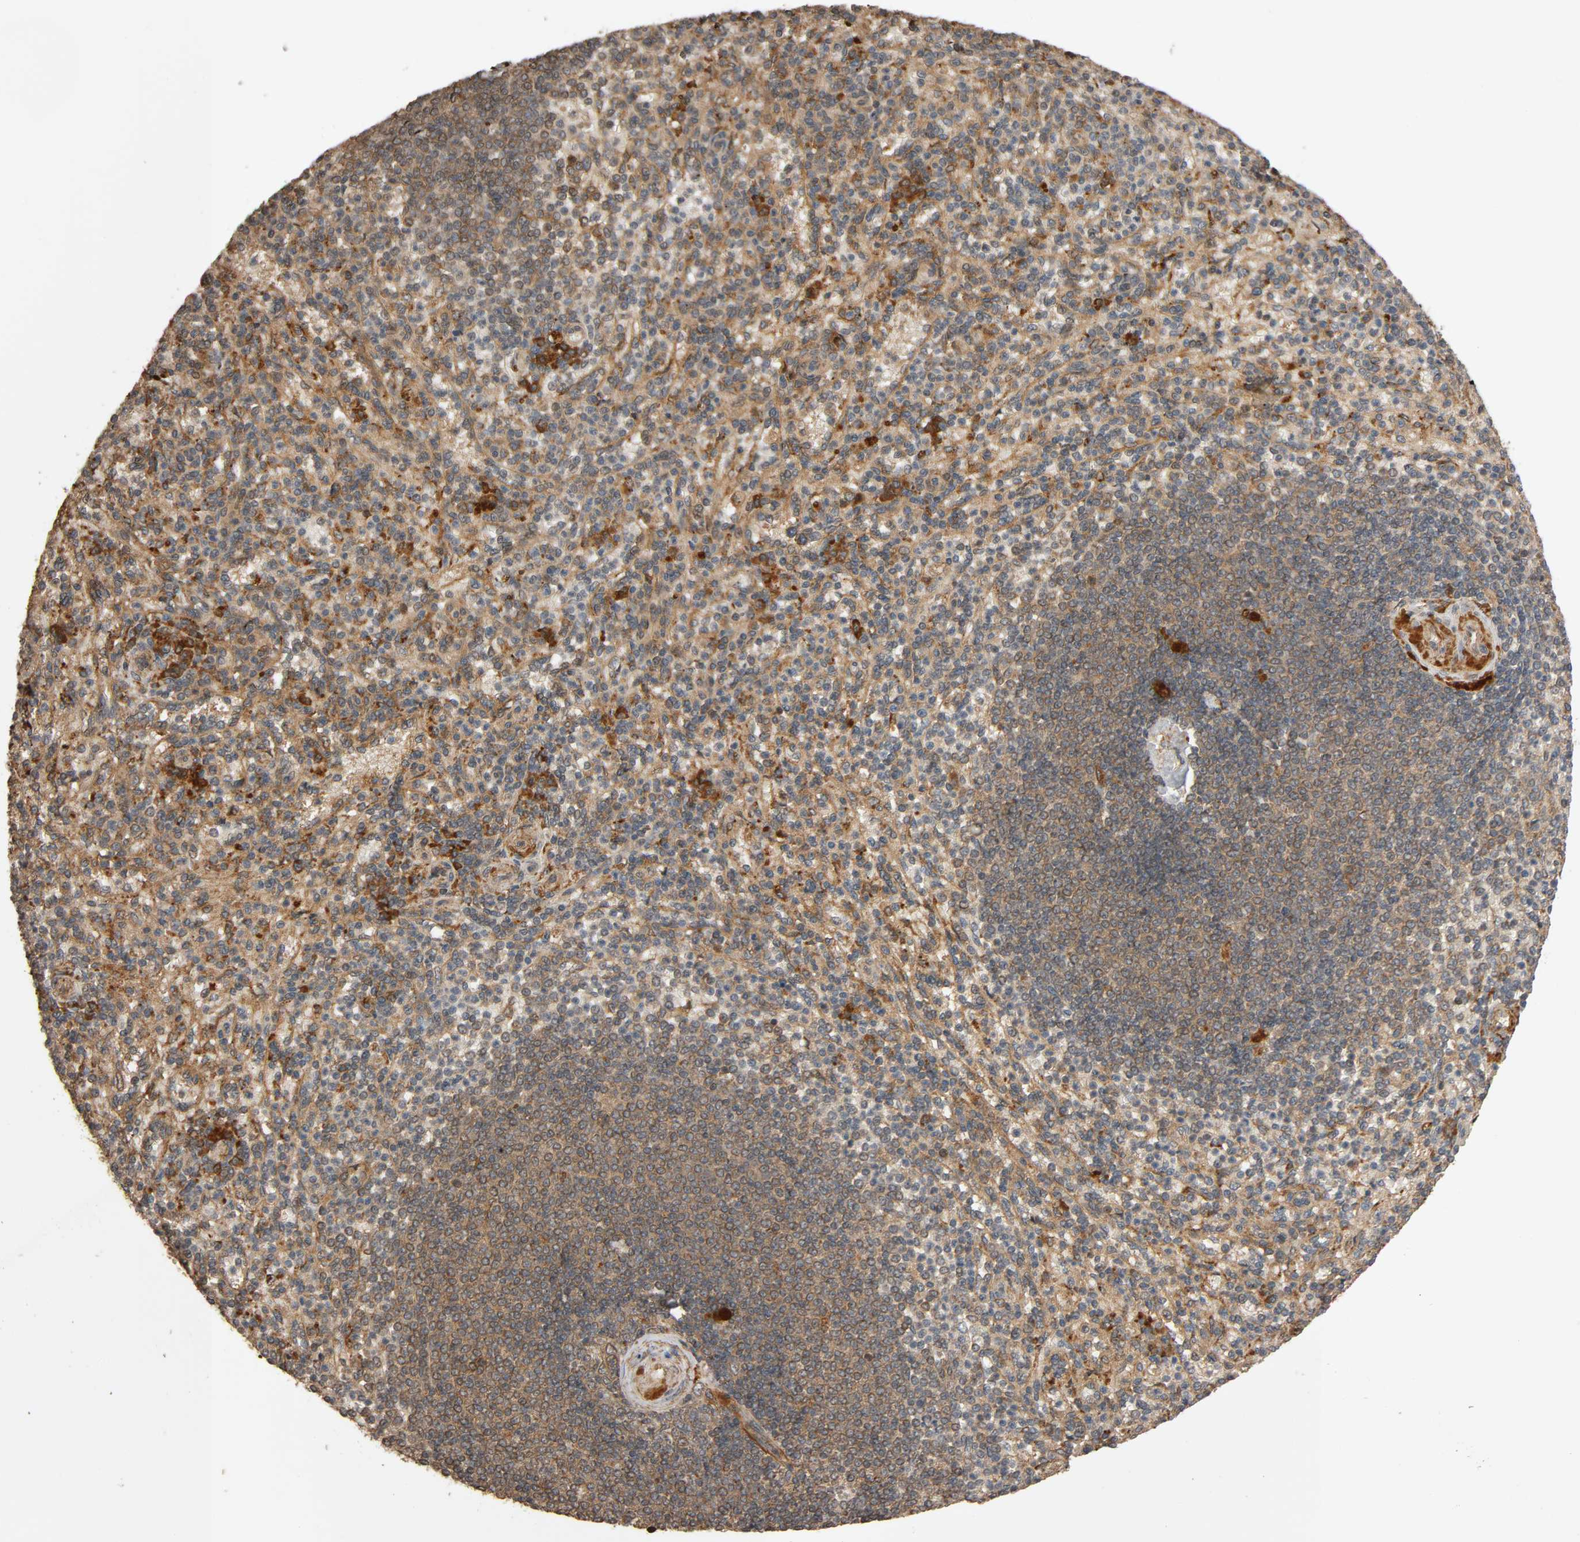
{"staining": {"intensity": "moderate", "quantity": ">75%", "location": "cytoplasmic/membranous,nuclear"}, "tissue": "spleen", "cell_type": "Cells in red pulp", "image_type": "normal", "snomed": [{"axis": "morphology", "description": "Normal tissue, NOS"}, {"axis": "topography", "description": "Spleen"}], "caption": "A high-resolution photomicrograph shows immunohistochemistry (IHC) staining of benign spleen, which reveals moderate cytoplasmic/membranous,nuclear positivity in about >75% of cells in red pulp. (brown staining indicates protein expression, while blue staining denotes nuclei).", "gene": "MAP3K8", "patient": {"sex": "female", "age": 74}}